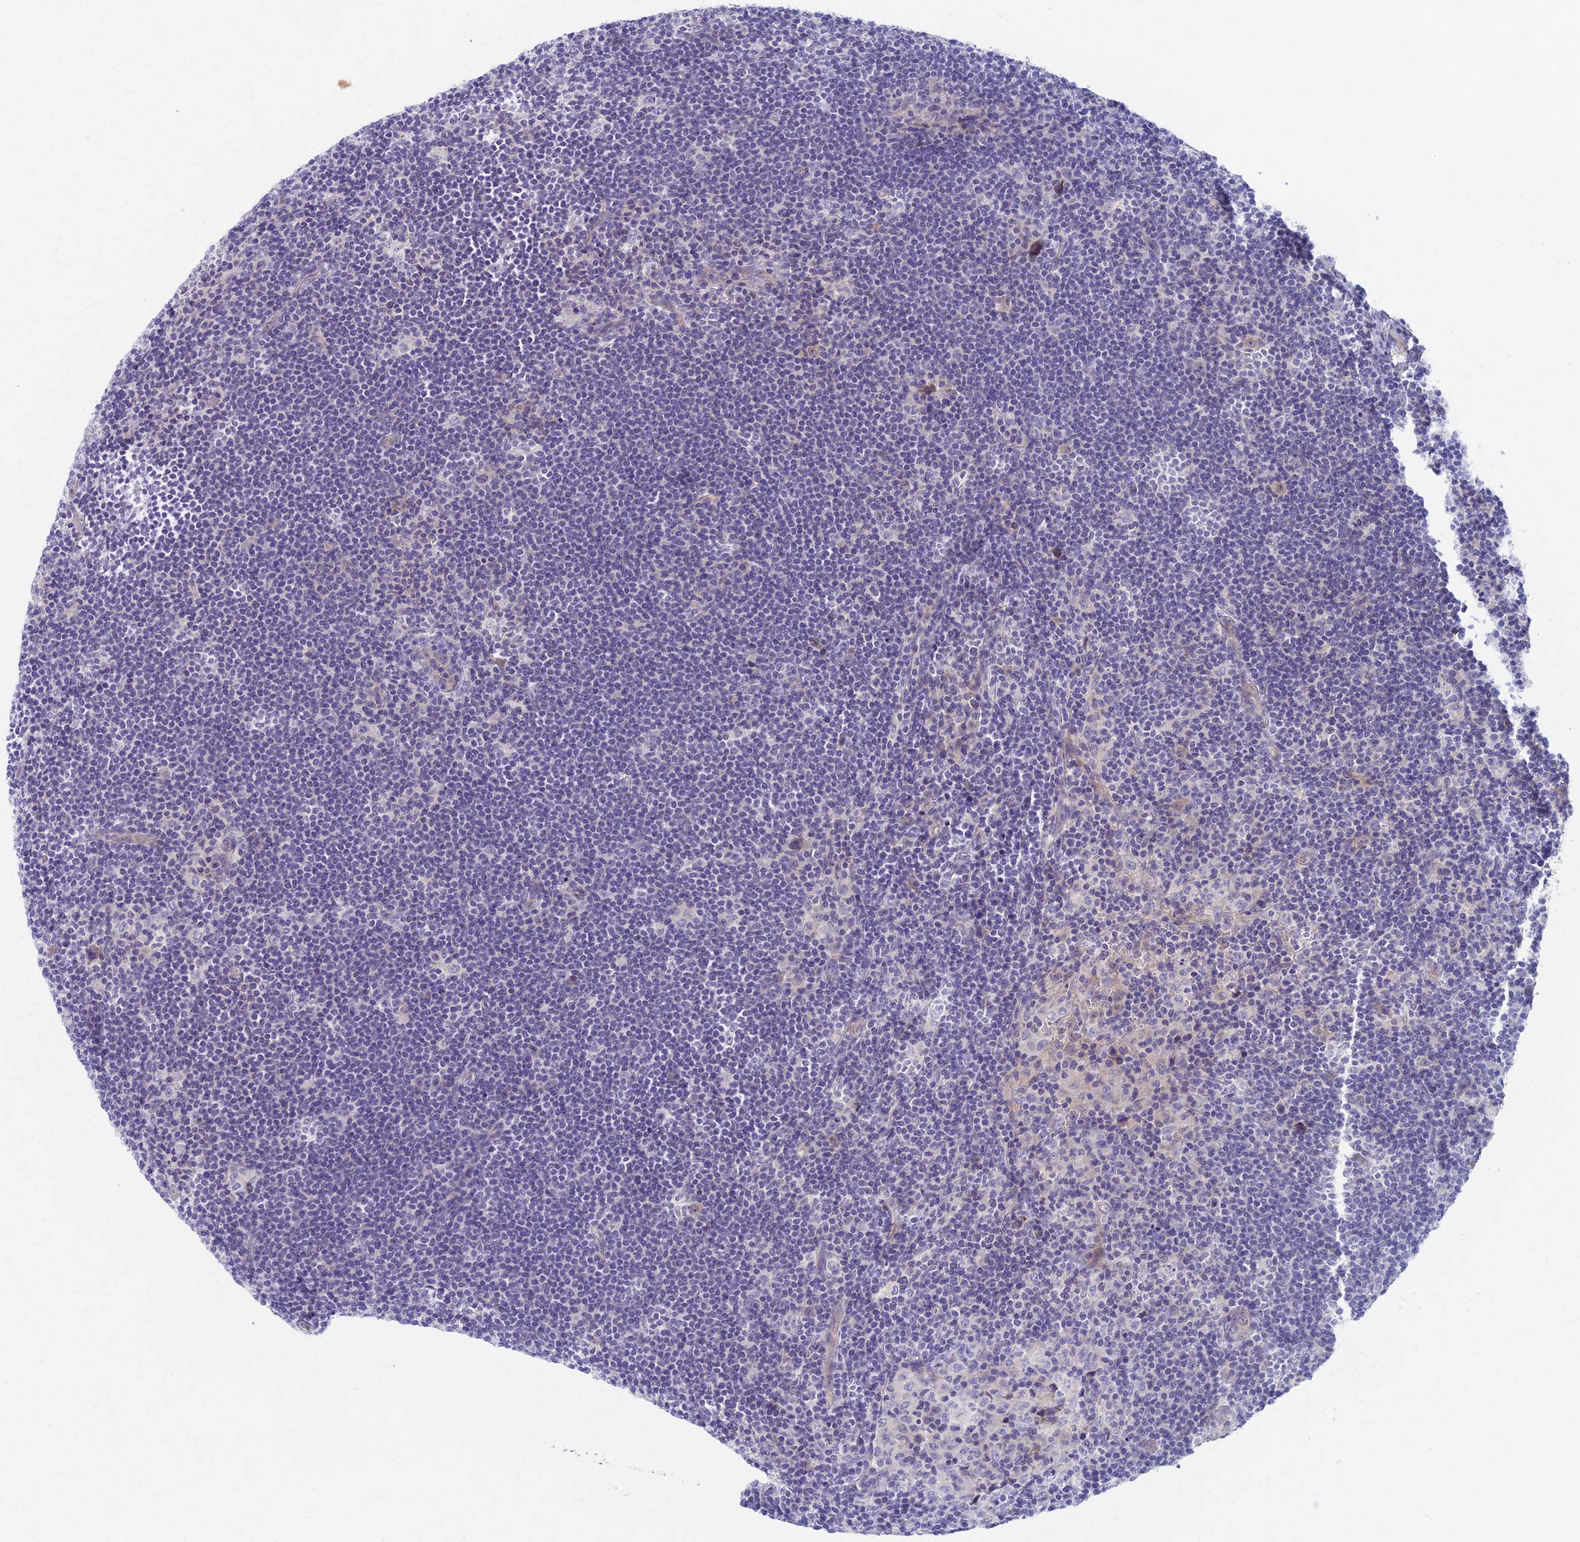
{"staining": {"intensity": "moderate", "quantity": "<25%", "location": "cytoplasmic/membranous"}, "tissue": "lymphoma", "cell_type": "Tumor cells", "image_type": "cancer", "snomed": [{"axis": "morphology", "description": "Hodgkin's disease, NOS"}, {"axis": "topography", "description": "Lymph node"}], "caption": "Moderate cytoplasmic/membranous positivity for a protein is seen in about <25% of tumor cells of Hodgkin's disease using immunohistochemistry.", "gene": "AP4E1", "patient": {"sex": "female", "age": 57}}